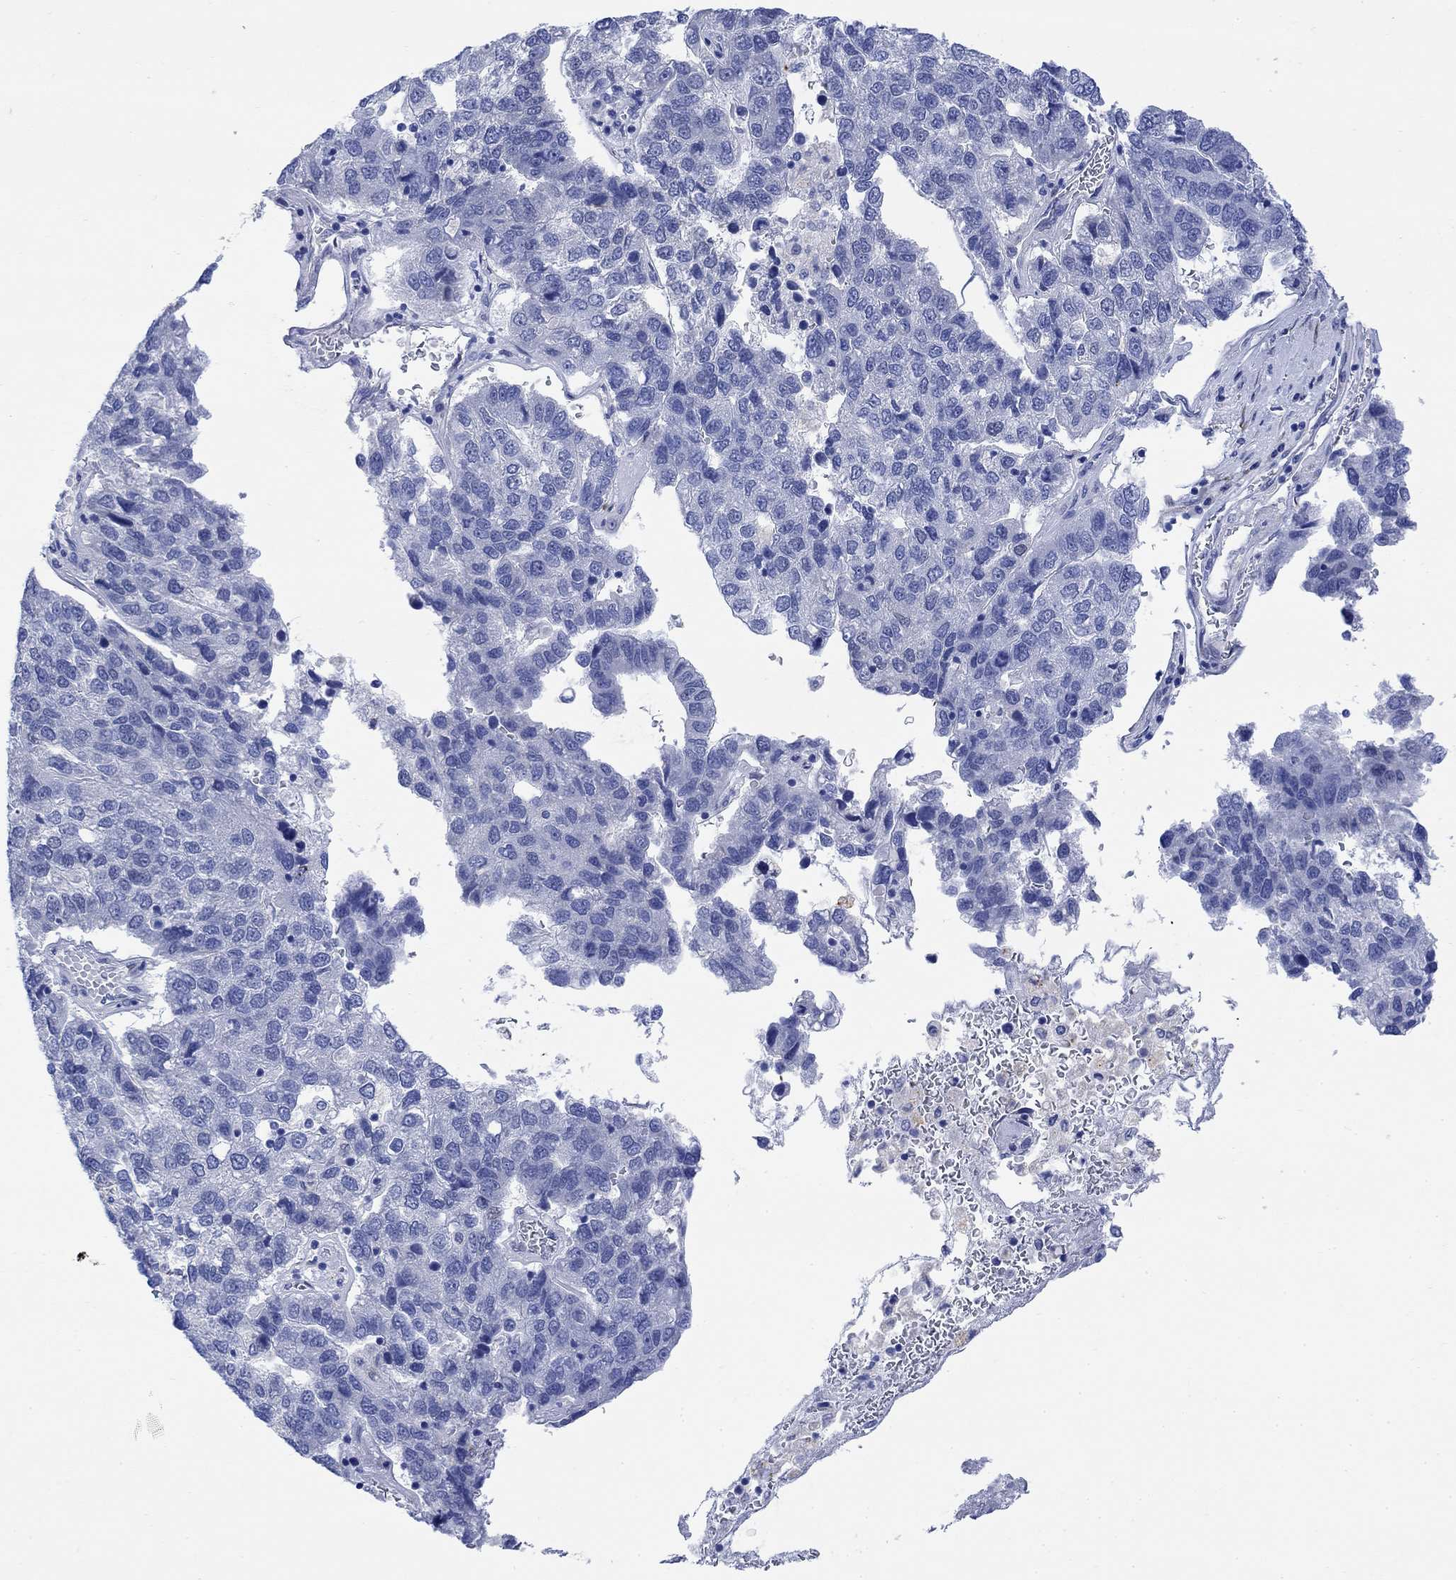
{"staining": {"intensity": "negative", "quantity": "none", "location": "none"}, "tissue": "pancreatic cancer", "cell_type": "Tumor cells", "image_type": "cancer", "snomed": [{"axis": "morphology", "description": "Adenocarcinoma, NOS"}, {"axis": "topography", "description": "Pancreas"}], "caption": "A histopathology image of adenocarcinoma (pancreatic) stained for a protein demonstrates no brown staining in tumor cells.", "gene": "MYL1", "patient": {"sex": "female", "age": 61}}